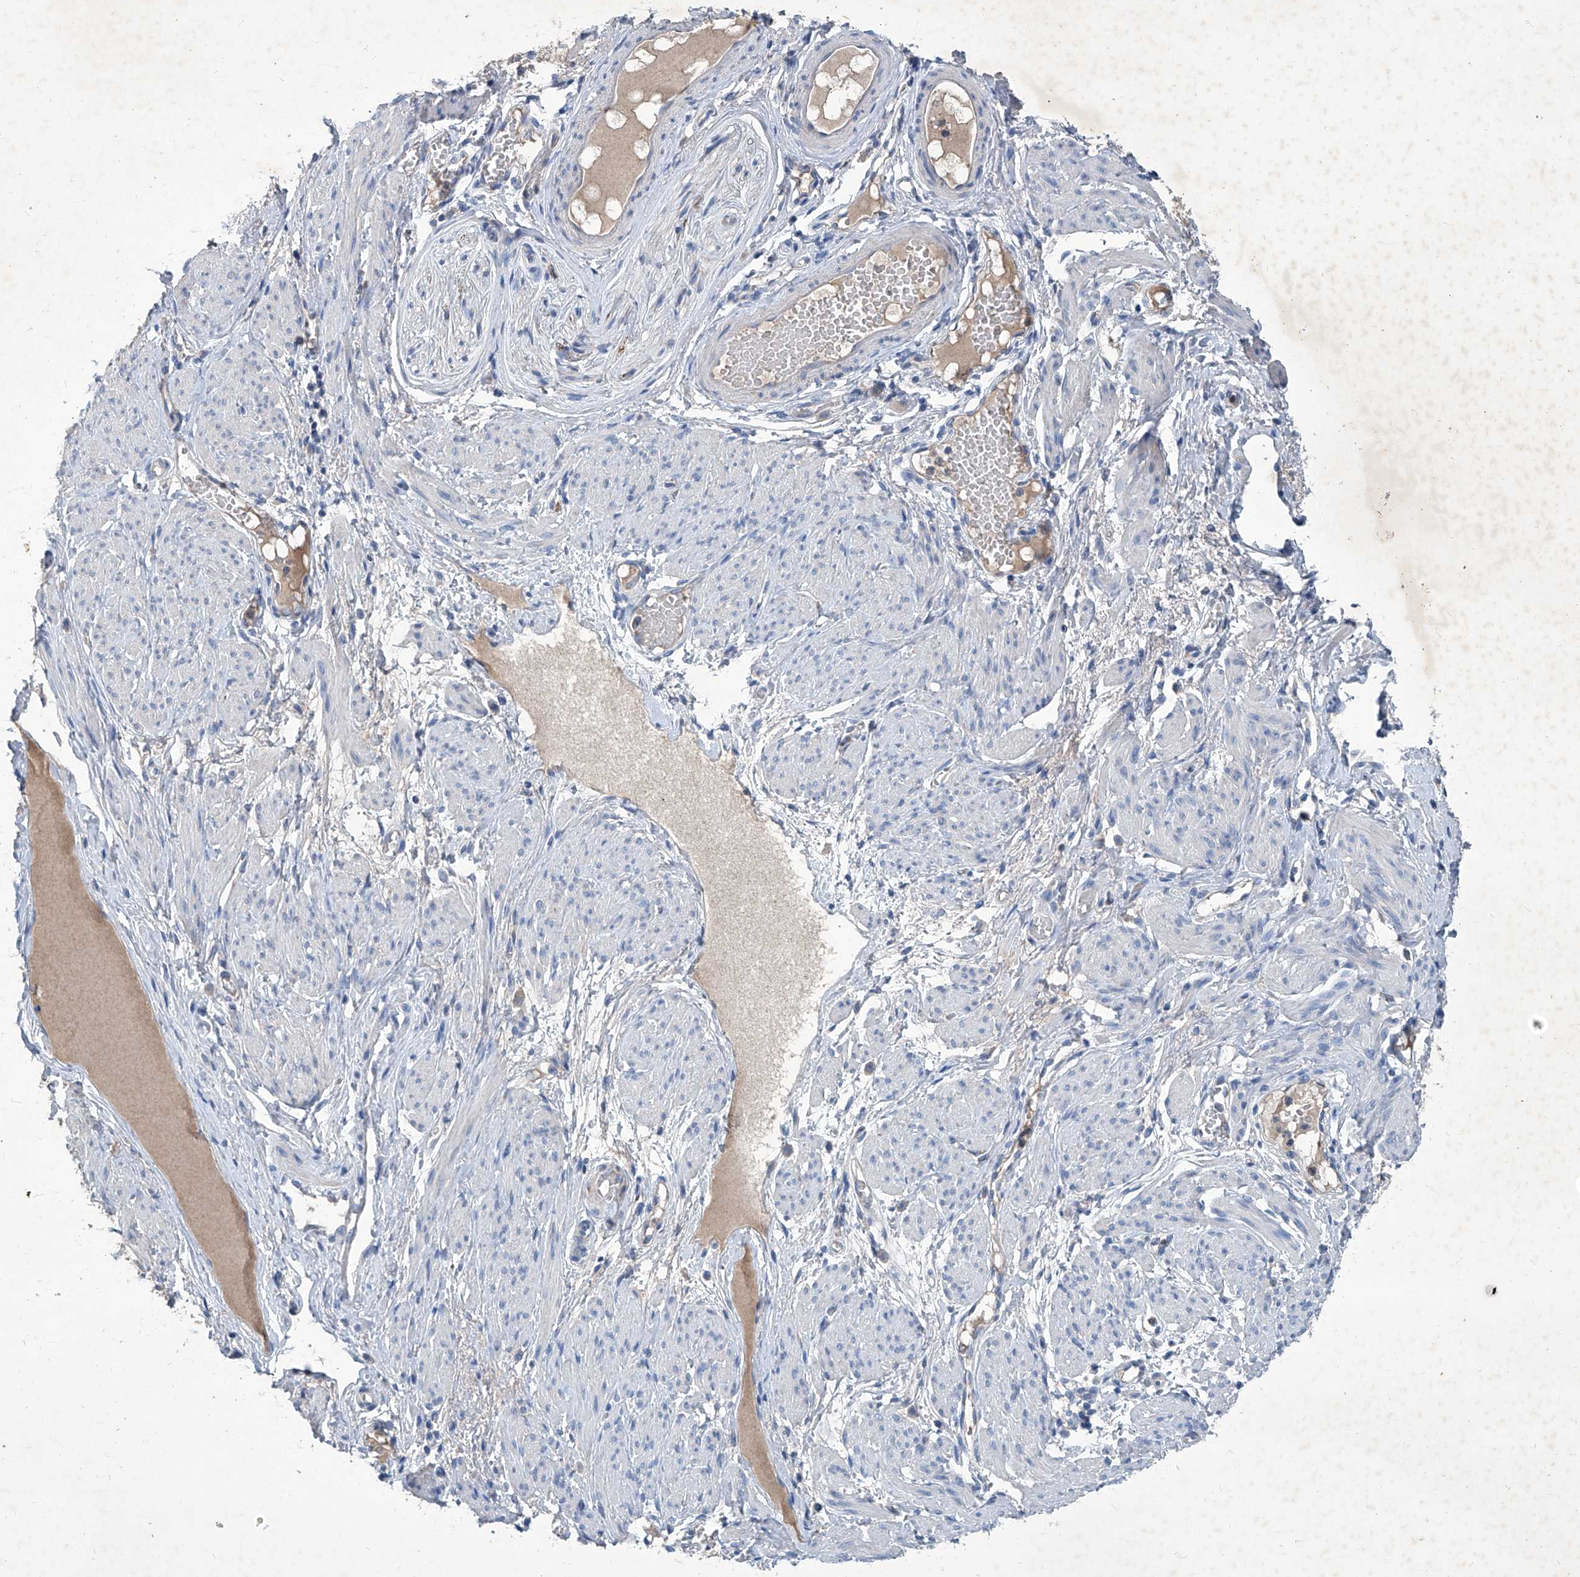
{"staining": {"intensity": "moderate", "quantity": "25%-75%", "location": "cytoplasmic/membranous"}, "tissue": "adipose tissue", "cell_type": "Adipocytes", "image_type": "normal", "snomed": [{"axis": "morphology", "description": "Normal tissue, NOS"}, {"axis": "topography", "description": "Smooth muscle"}, {"axis": "topography", "description": "Peripheral nerve tissue"}], "caption": "This is a photomicrograph of IHC staining of unremarkable adipose tissue, which shows moderate staining in the cytoplasmic/membranous of adipocytes.", "gene": "MTARC1", "patient": {"sex": "female", "age": 39}}